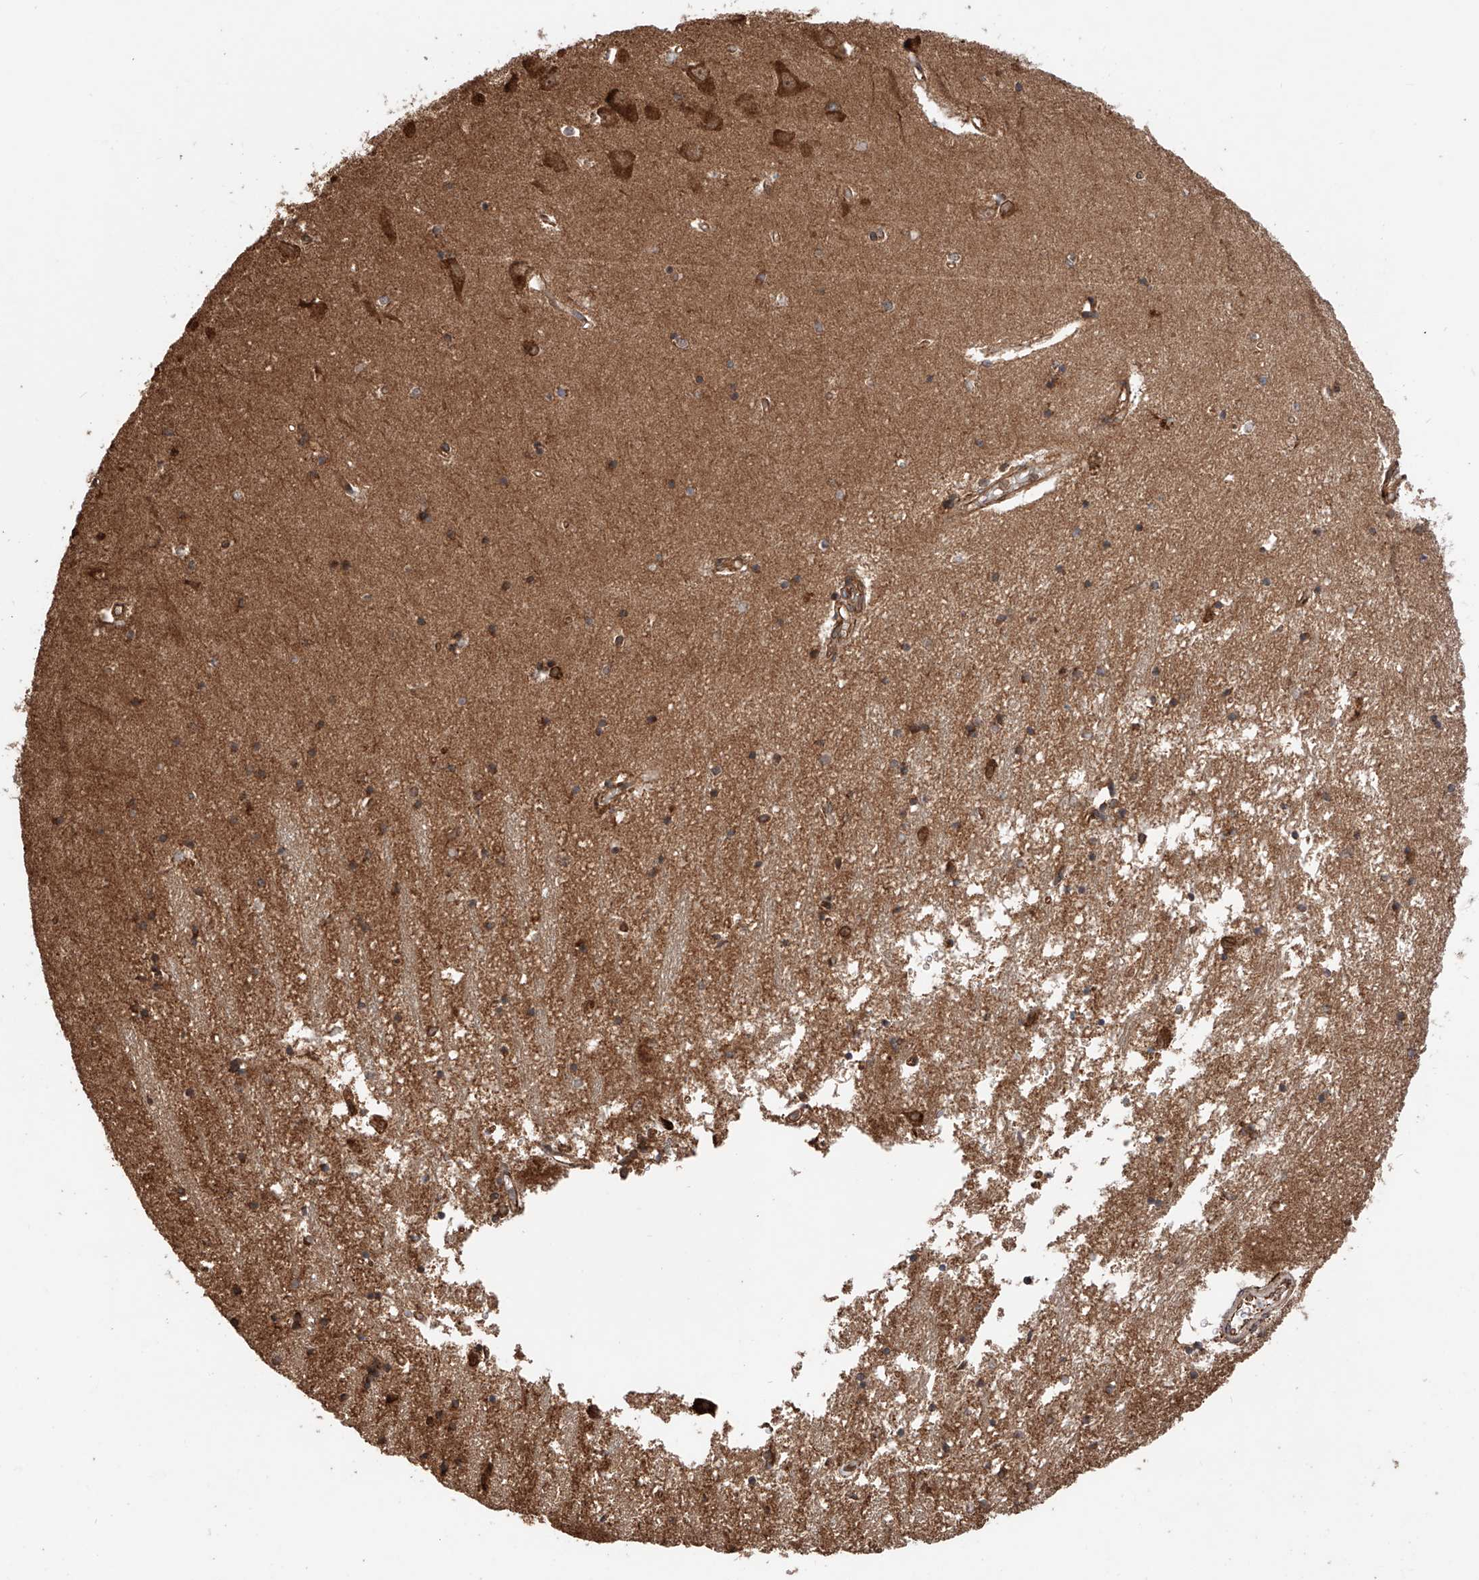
{"staining": {"intensity": "moderate", "quantity": ">75%", "location": "cytoplasmic/membranous,nuclear"}, "tissue": "hippocampus", "cell_type": "Glial cells", "image_type": "normal", "snomed": [{"axis": "morphology", "description": "Normal tissue, NOS"}, {"axis": "topography", "description": "Hippocampus"}], "caption": "Protein staining of unremarkable hippocampus exhibits moderate cytoplasmic/membranous,nuclear positivity in about >75% of glial cells. Using DAB (brown) and hematoxylin (blue) stains, captured at high magnification using brightfield microscopy.", "gene": "DNAH8", "patient": {"sex": "male", "age": 70}}